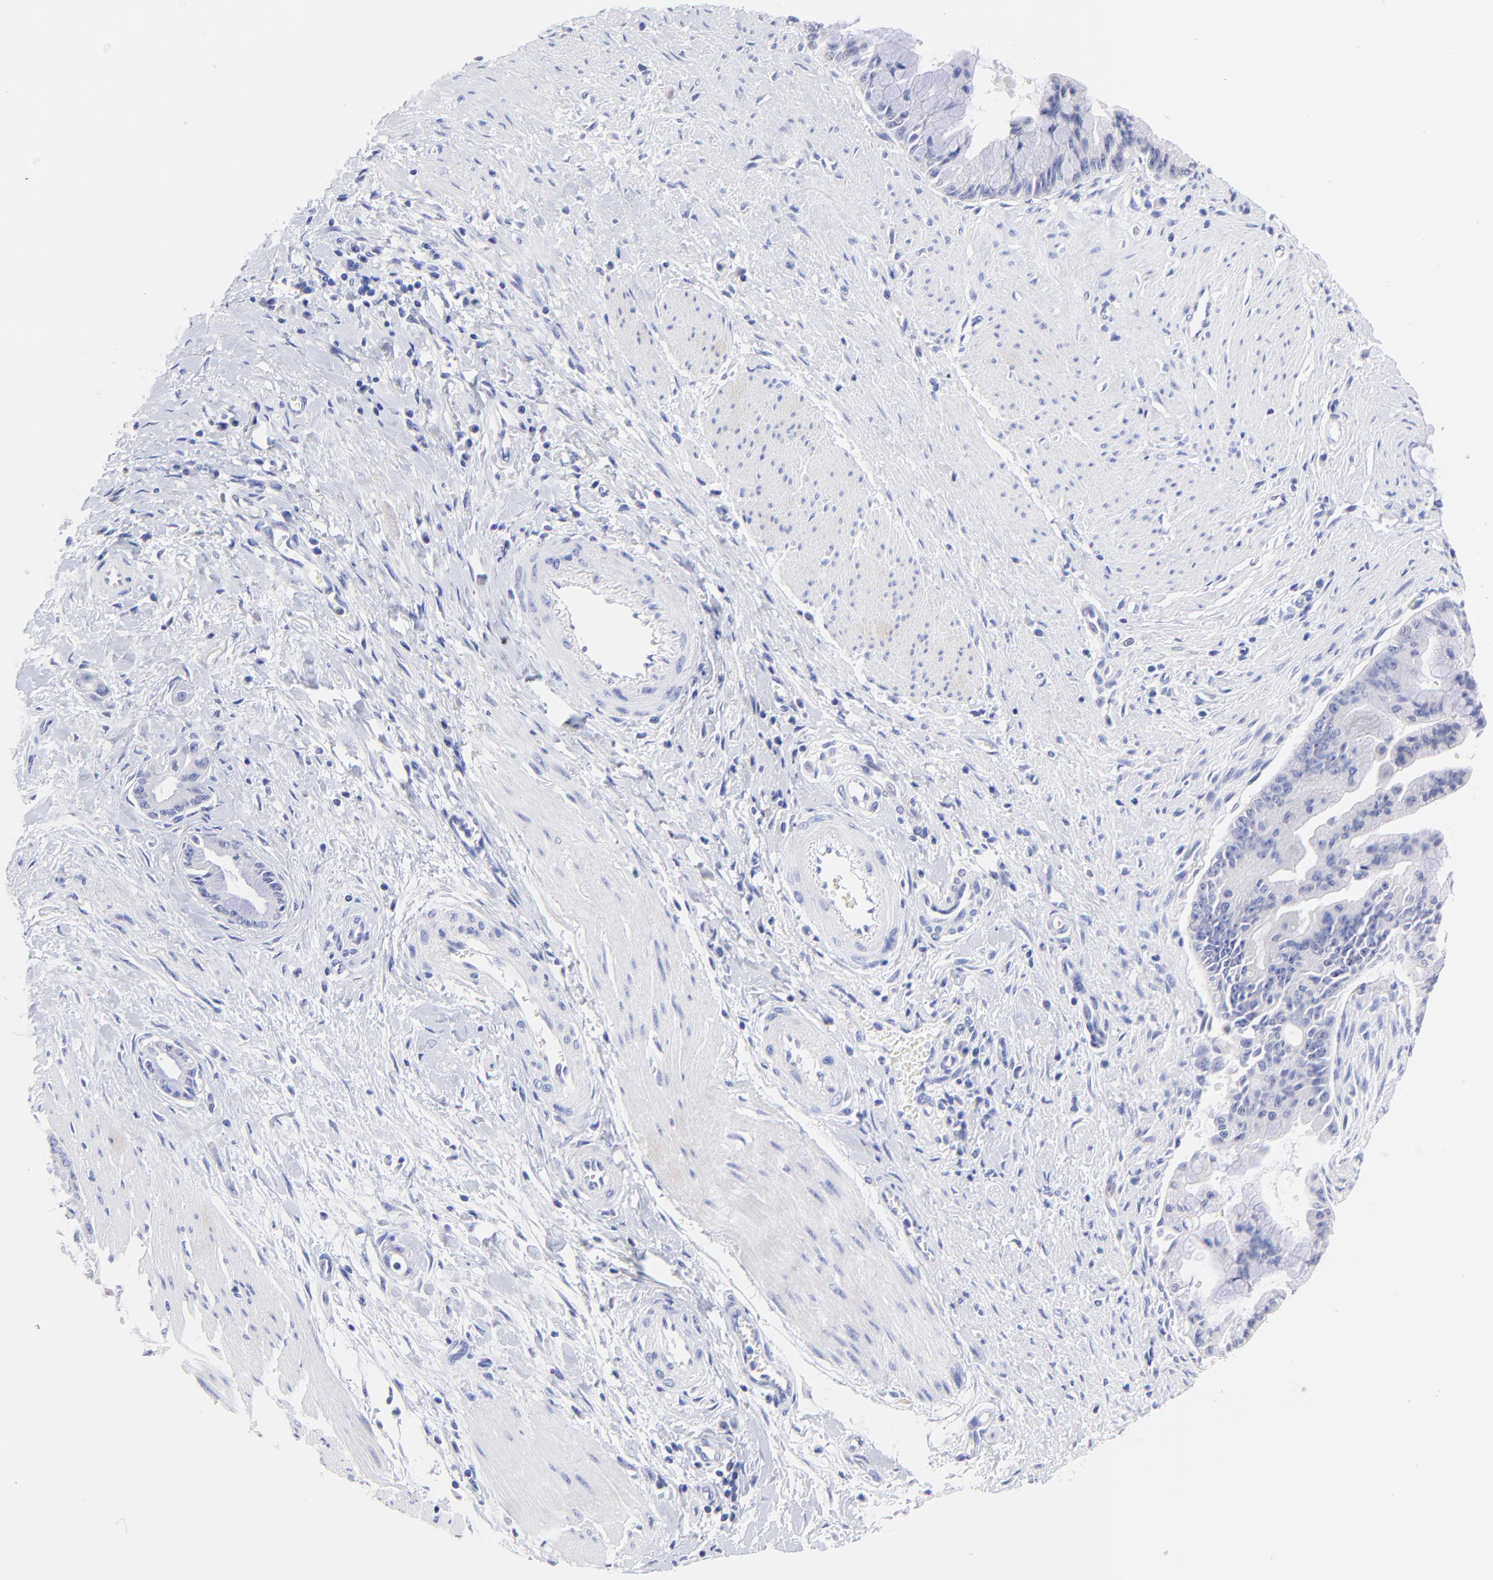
{"staining": {"intensity": "negative", "quantity": "none", "location": "none"}, "tissue": "pancreatic cancer", "cell_type": "Tumor cells", "image_type": "cancer", "snomed": [{"axis": "morphology", "description": "Adenocarcinoma, NOS"}, {"axis": "topography", "description": "Pancreas"}], "caption": "Immunohistochemistry micrograph of human pancreatic cancer (adenocarcinoma) stained for a protein (brown), which displays no expression in tumor cells.", "gene": "CFAP57", "patient": {"sex": "male", "age": 59}}